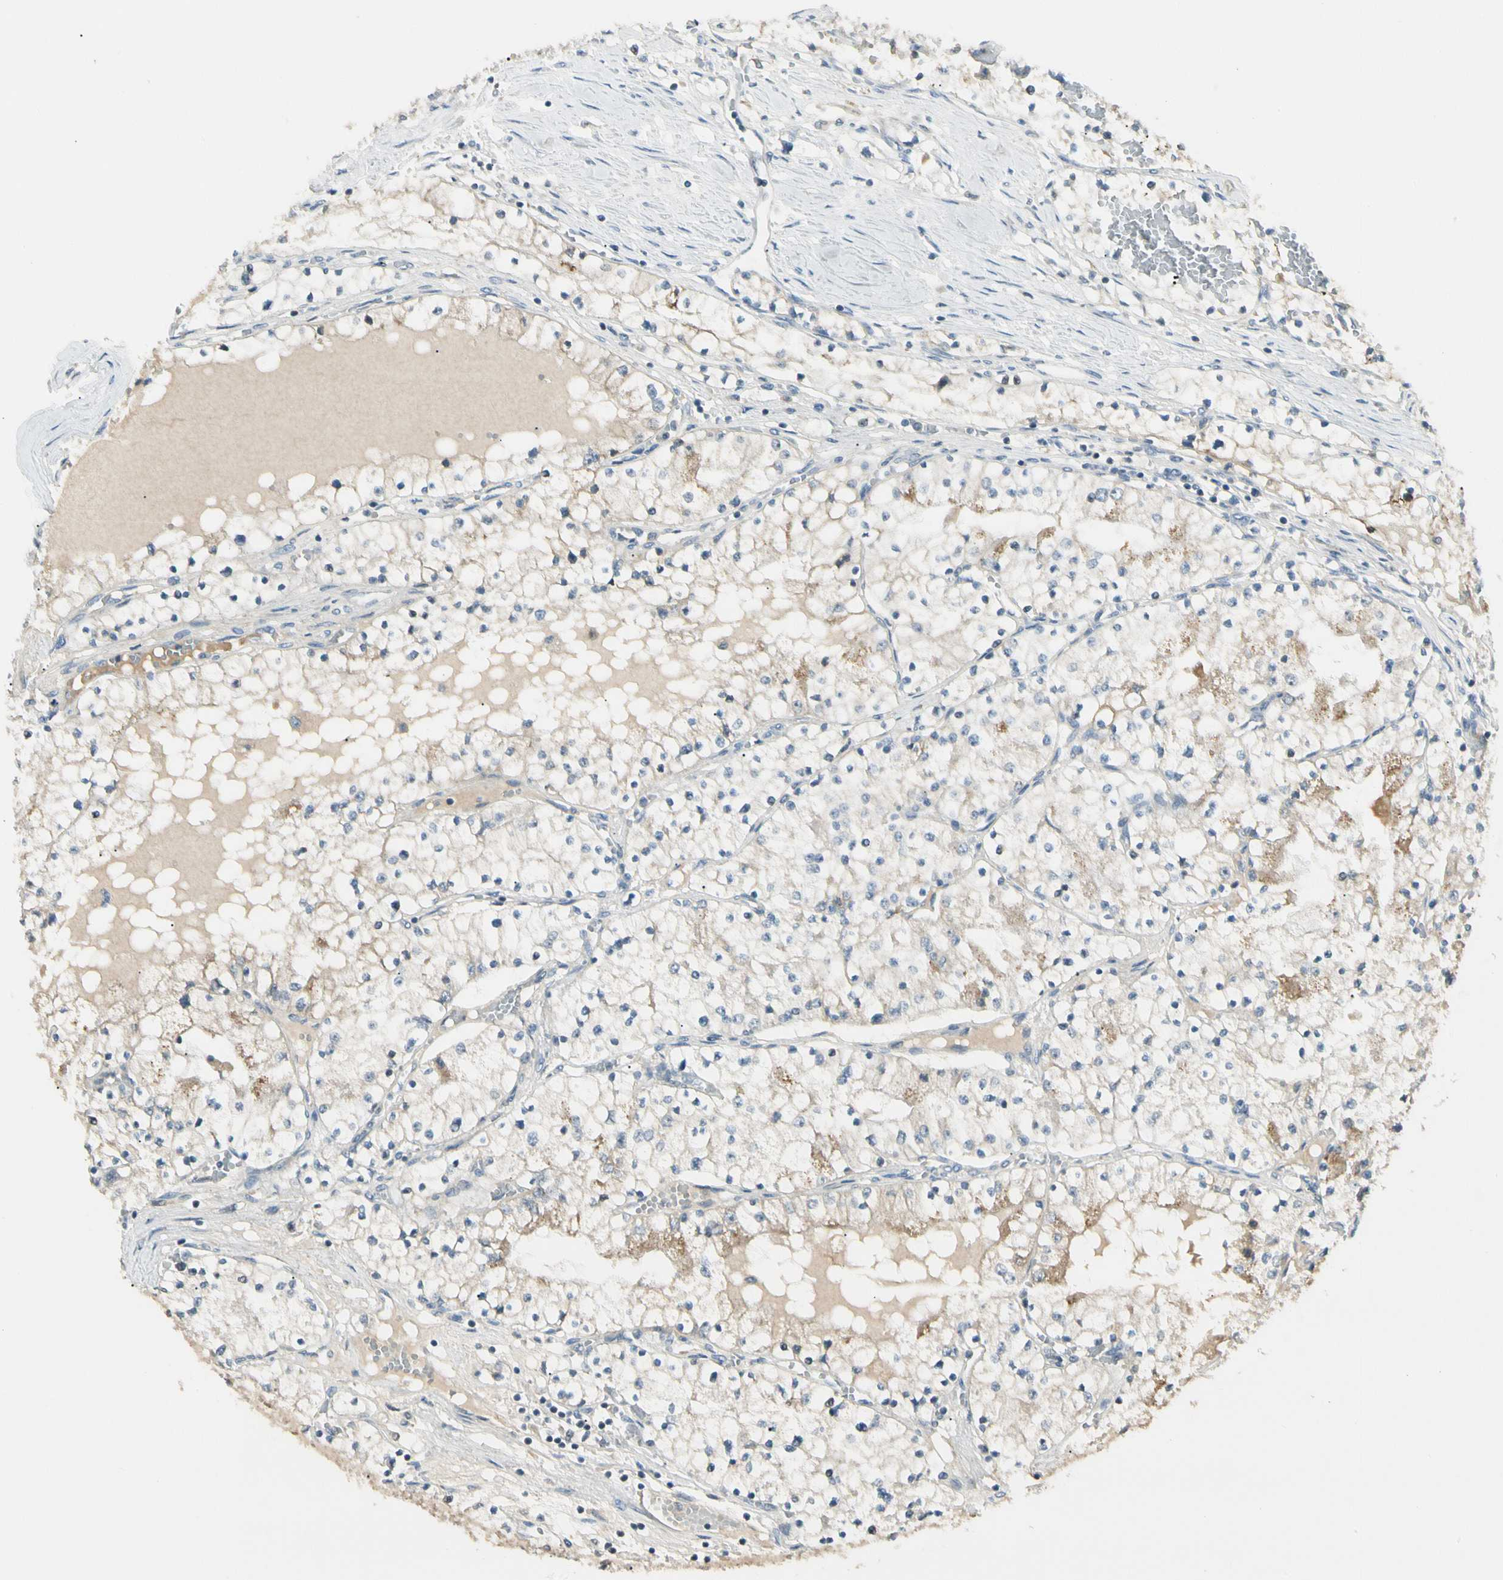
{"staining": {"intensity": "weak", "quantity": "<25%", "location": "cytoplasmic/membranous"}, "tissue": "renal cancer", "cell_type": "Tumor cells", "image_type": "cancer", "snomed": [{"axis": "morphology", "description": "Adenocarcinoma, NOS"}, {"axis": "topography", "description": "Kidney"}], "caption": "Immunohistochemistry photomicrograph of neoplastic tissue: renal cancer stained with DAB (3,3'-diaminobenzidine) demonstrates no significant protein positivity in tumor cells. Nuclei are stained in blue.", "gene": "P3H2", "patient": {"sex": "male", "age": 68}}